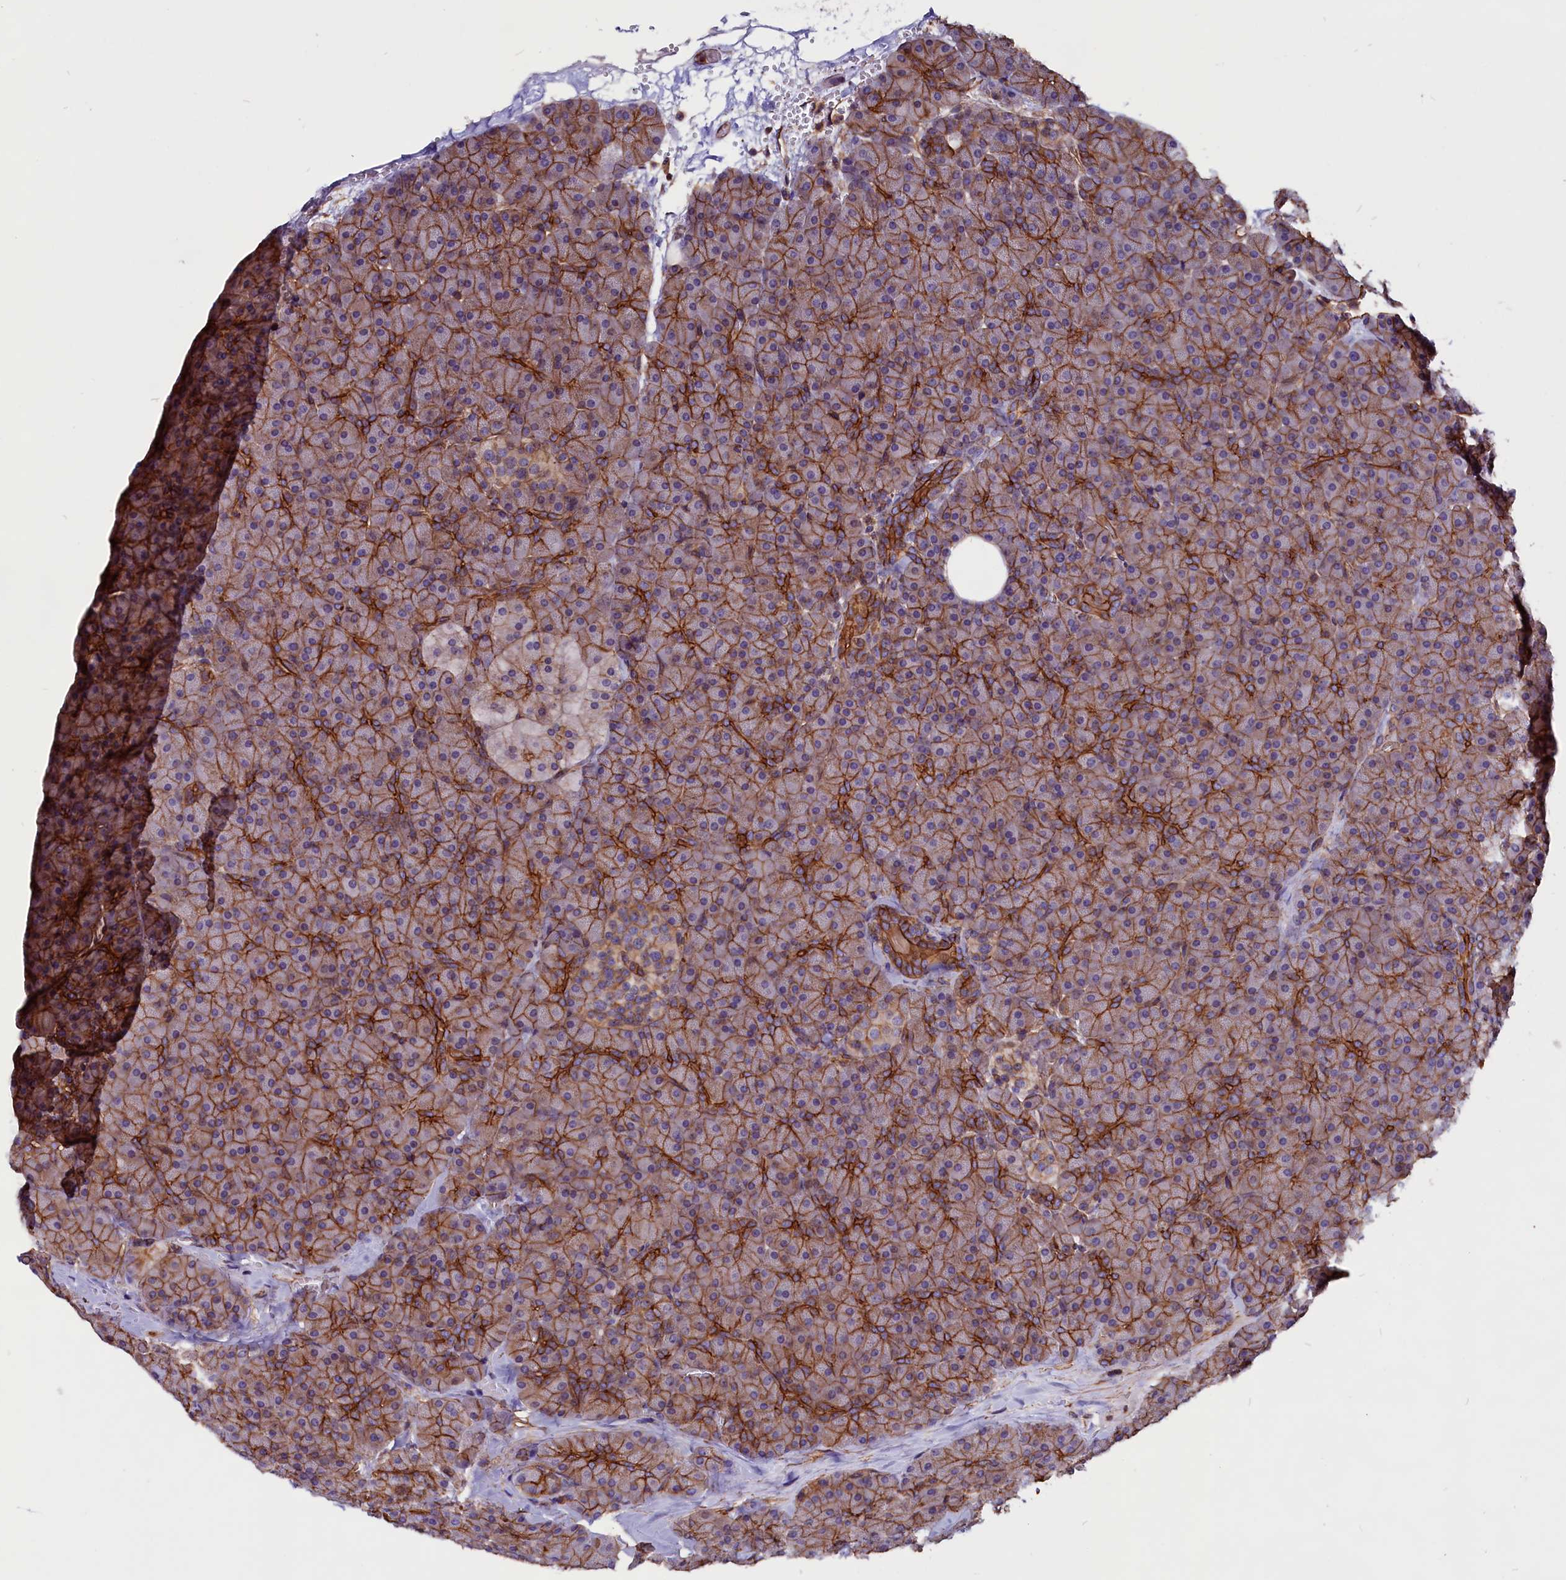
{"staining": {"intensity": "strong", "quantity": "25%-75%", "location": "cytoplasmic/membranous"}, "tissue": "pancreas", "cell_type": "Exocrine glandular cells", "image_type": "normal", "snomed": [{"axis": "morphology", "description": "Normal tissue, NOS"}, {"axis": "topography", "description": "Pancreas"}], "caption": "Normal pancreas shows strong cytoplasmic/membranous expression in approximately 25%-75% of exocrine glandular cells.", "gene": "ZNF749", "patient": {"sex": "male", "age": 36}}